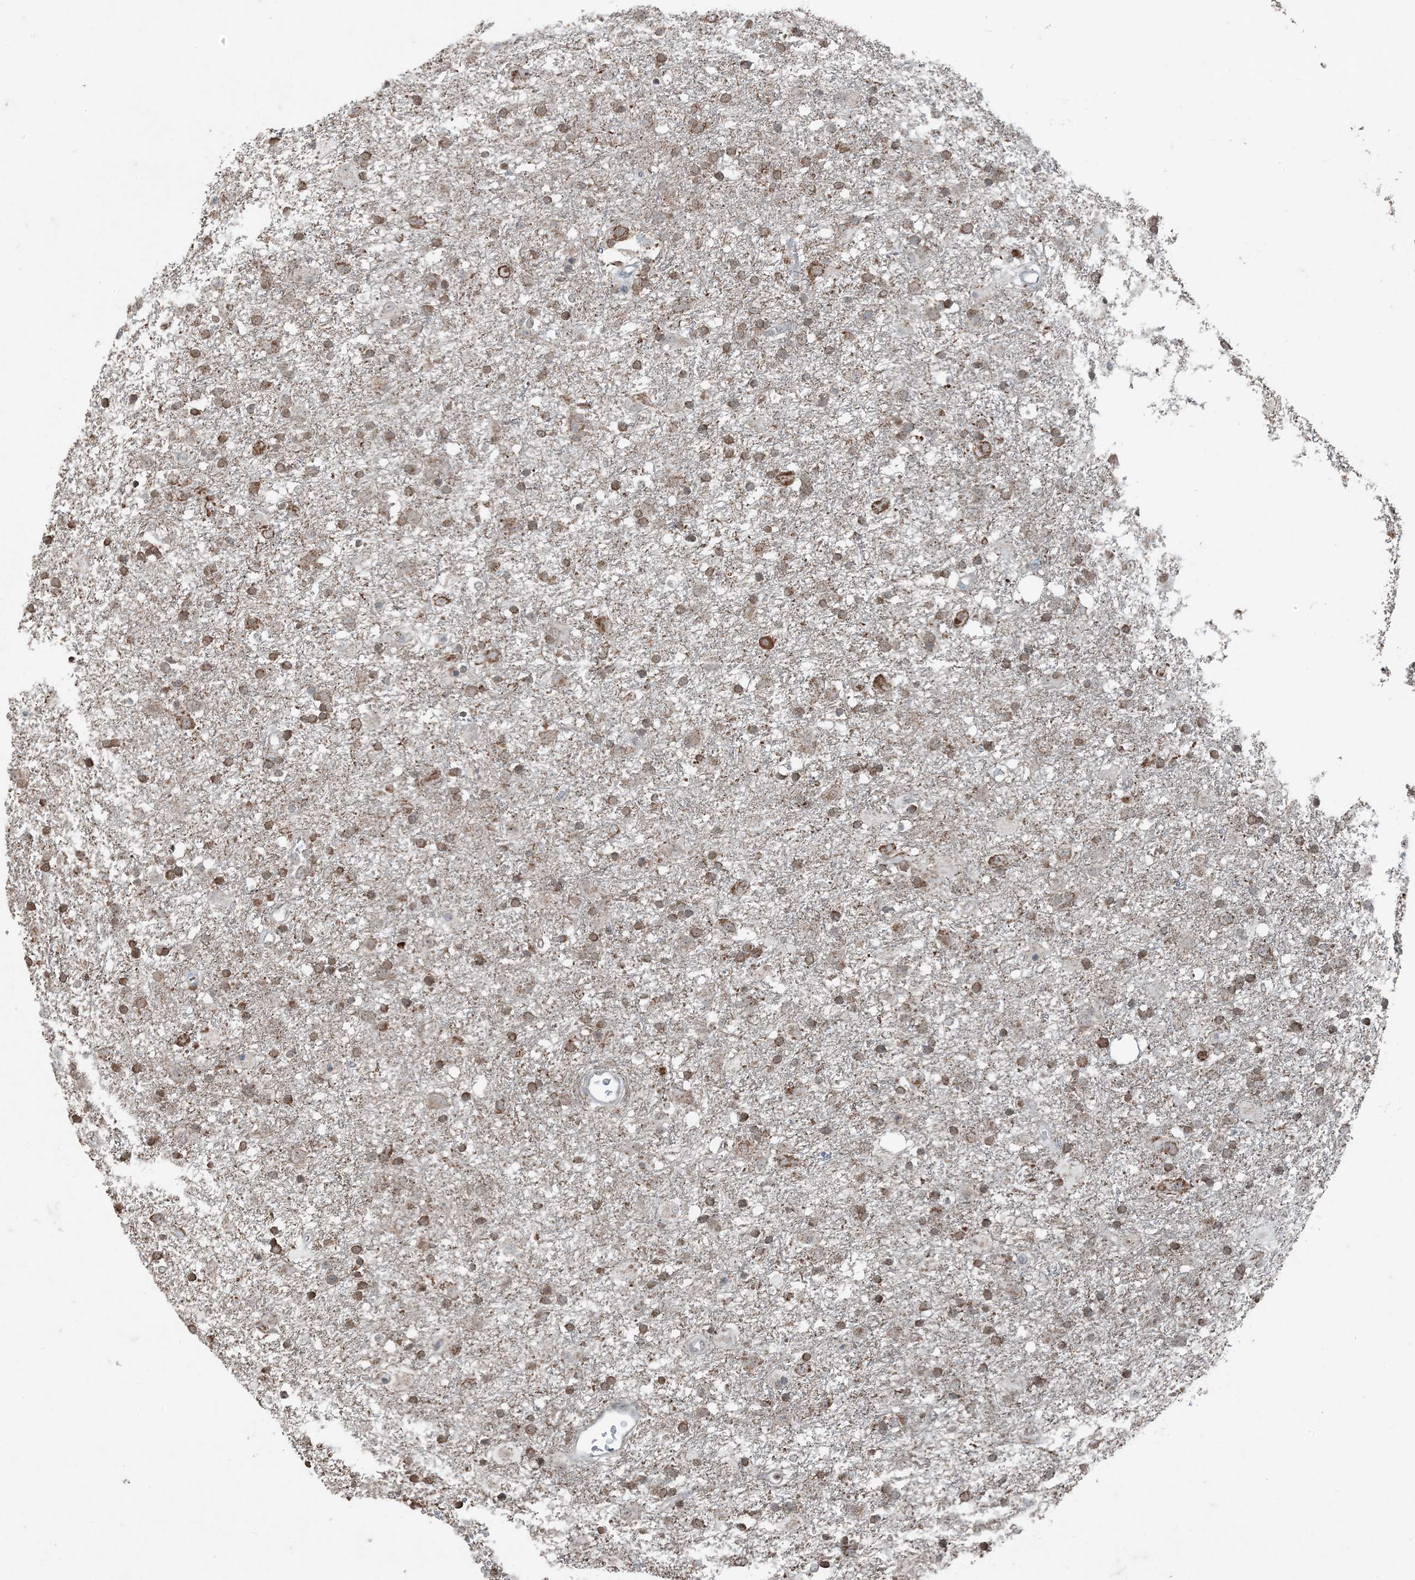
{"staining": {"intensity": "moderate", "quantity": ">75%", "location": "cytoplasmic/membranous,nuclear"}, "tissue": "glioma", "cell_type": "Tumor cells", "image_type": "cancer", "snomed": [{"axis": "morphology", "description": "Glioma, malignant, Low grade"}, {"axis": "topography", "description": "Brain"}], "caption": "Immunohistochemistry histopathology image of neoplastic tissue: malignant glioma (low-grade) stained using IHC exhibits medium levels of moderate protein expression localized specifically in the cytoplasmic/membranous and nuclear of tumor cells, appearing as a cytoplasmic/membranous and nuclear brown color.", "gene": "GNL1", "patient": {"sex": "male", "age": 65}}